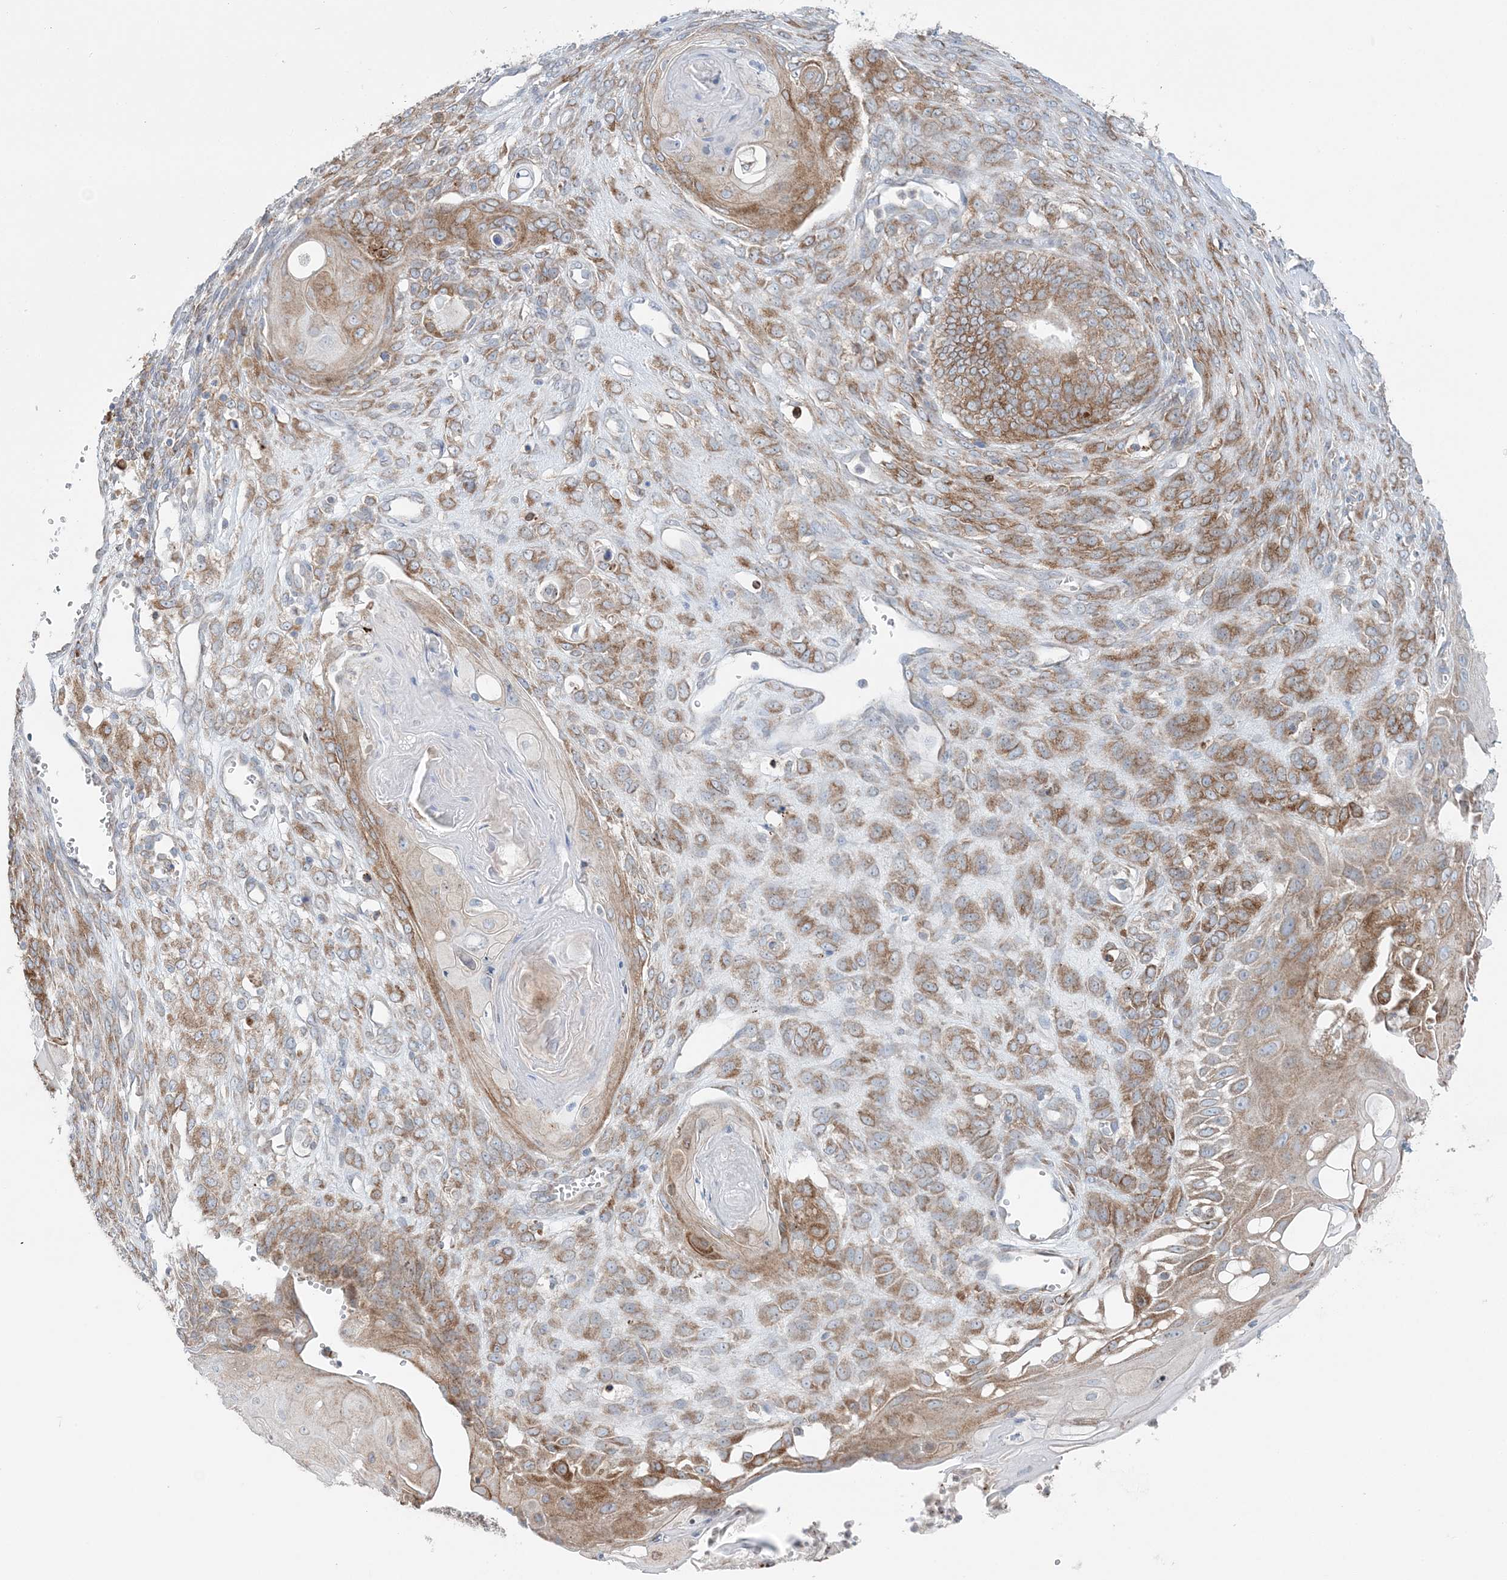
{"staining": {"intensity": "moderate", "quantity": ">75%", "location": "cytoplasmic/membranous"}, "tissue": "endometrial cancer", "cell_type": "Tumor cells", "image_type": "cancer", "snomed": [{"axis": "morphology", "description": "Adenocarcinoma, NOS"}, {"axis": "topography", "description": "Endometrium"}], "caption": "Immunohistochemical staining of endometrial cancer exhibits medium levels of moderate cytoplasmic/membranous staining in about >75% of tumor cells.", "gene": "TMED10", "patient": {"sex": "female", "age": 32}}